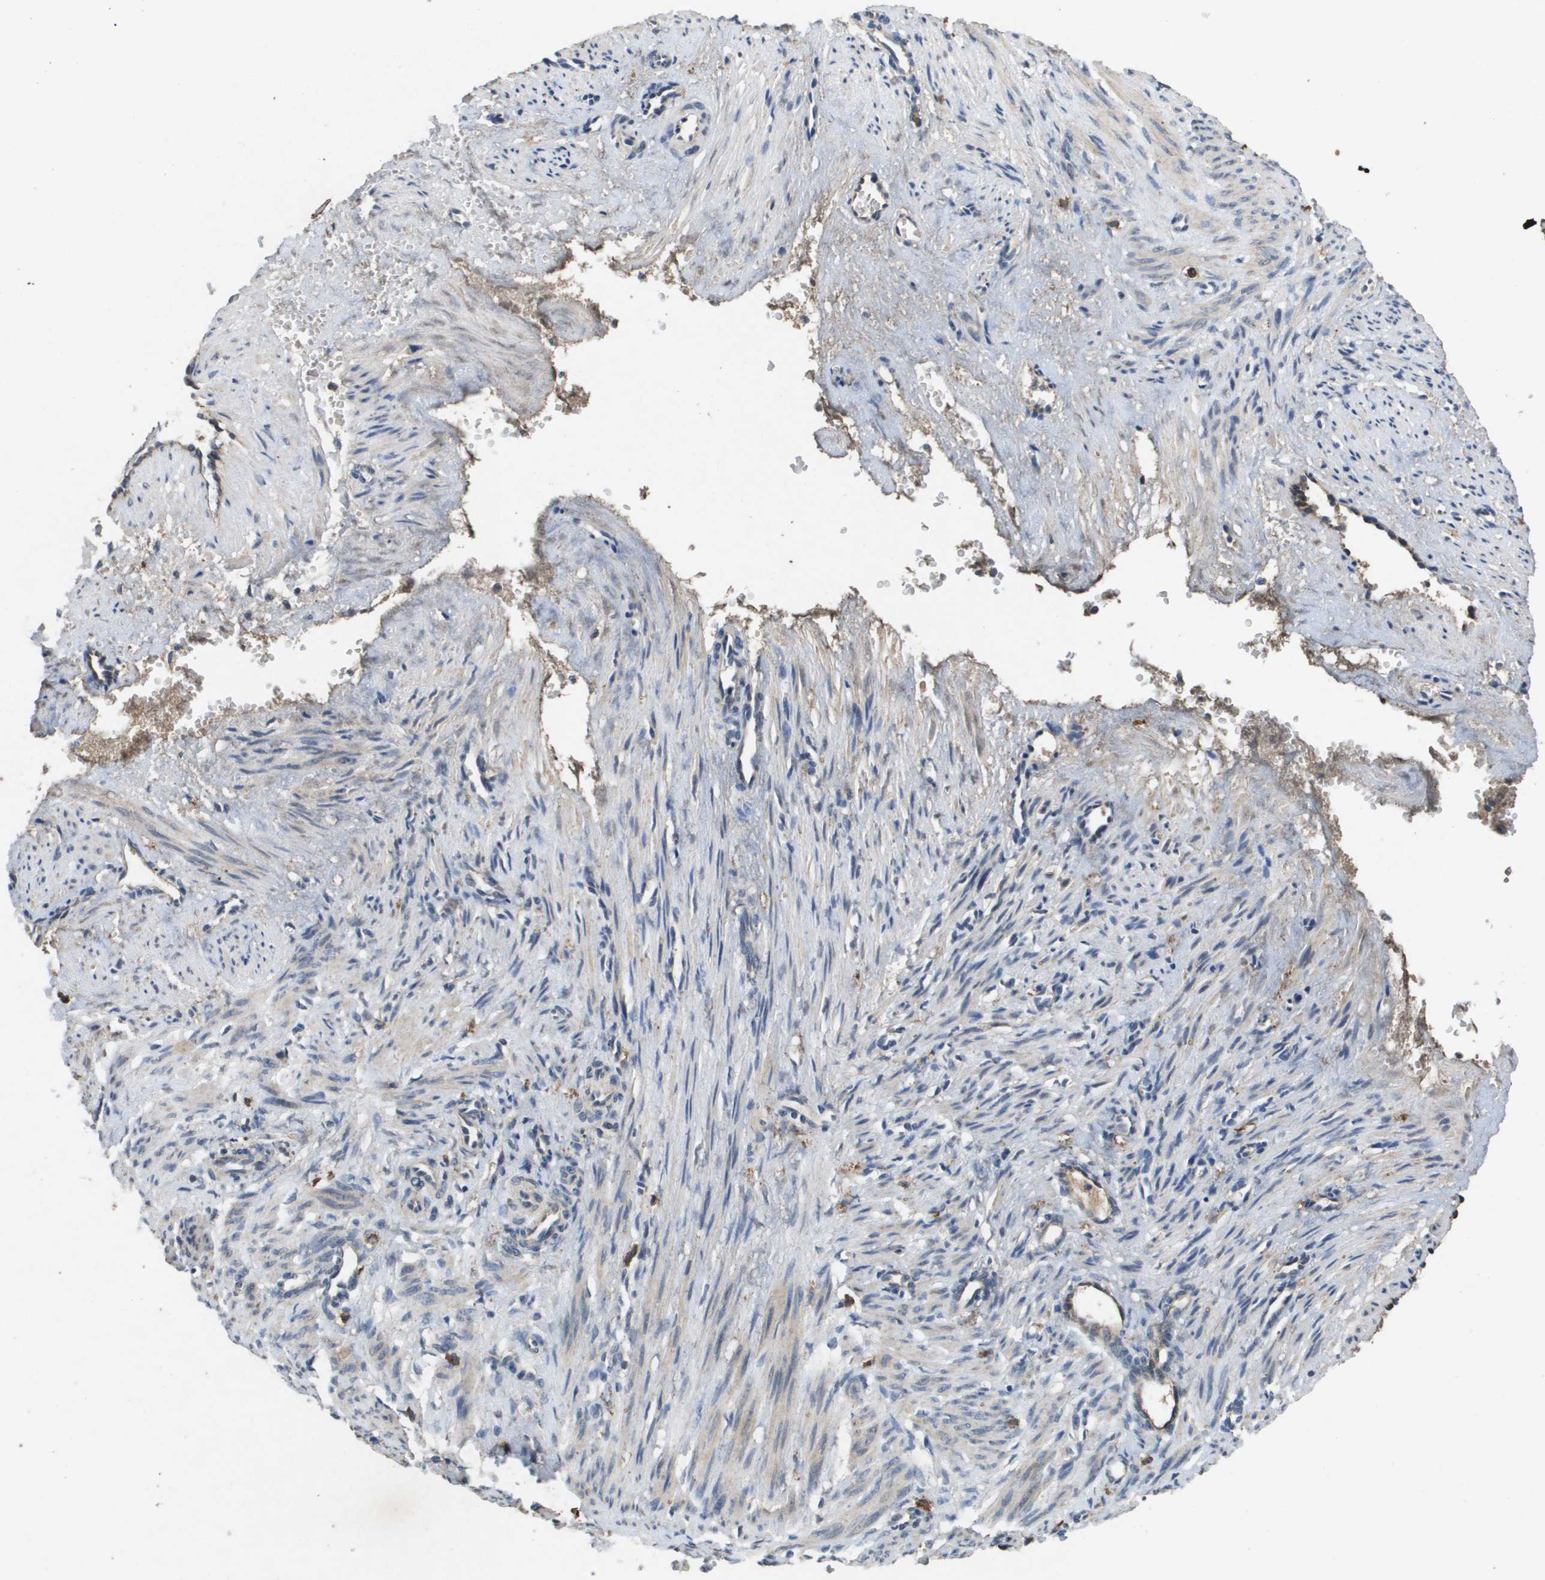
{"staining": {"intensity": "weak", "quantity": "25%-75%", "location": "cytoplasmic/membranous"}, "tissue": "smooth muscle", "cell_type": "Smooth muscle cells", "image_type": "normal", "snomed": [{"axis": "morphology", "description": "Normal tissue, NOS"}, {"axis": "topography", "description": "Endometrium"}], "caption": "This micrograph exhibits benign smooth muscle stained with IHC to label a protein in brown. The cytoplasmic/membranous of smooth muscle cells show weak positivity for the protein. Nuclei are counter-stained blue.", "gene": "PROC", "patient": {"sex": "female", "age": 33}}